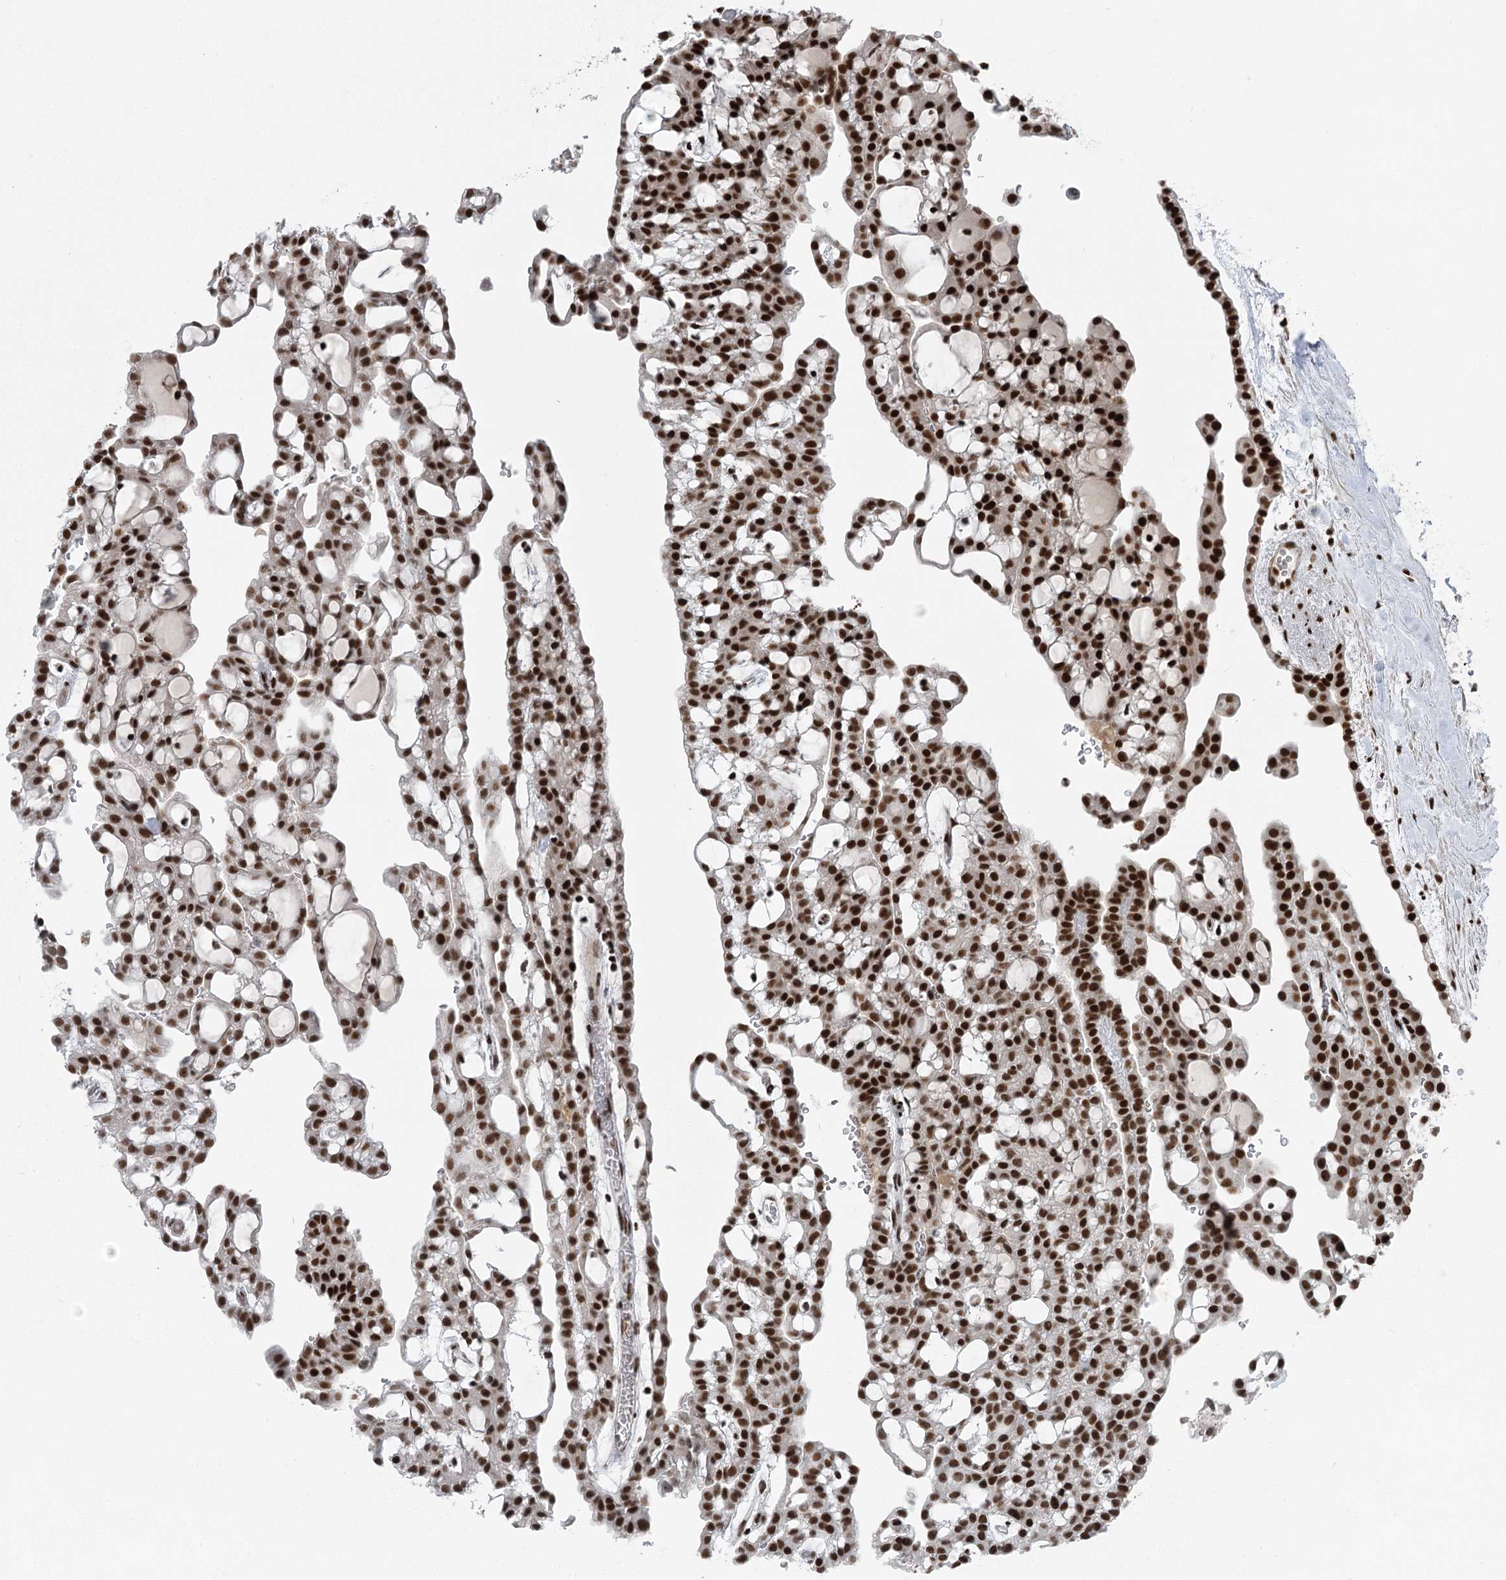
{"staining": {"intensity": "strong", "quantity": ">75%", "location": "nuclear"}, "tissue": "renal cancer", "cell_type": "Tumor cells", "image_type": "cancer", "snomed": [{"axis": "morphology", "description": "Adenocarcinoma, NOS"}, {"axis": "topography", "description": "Kidney"}], "caption": "The photomicrograph shows a brown stain indicating the presence of a protein in the nuclear of tumor cells in renal cancer.", "gene": "CGGBP1", "patient": {"sex": "male", "age": 63}}